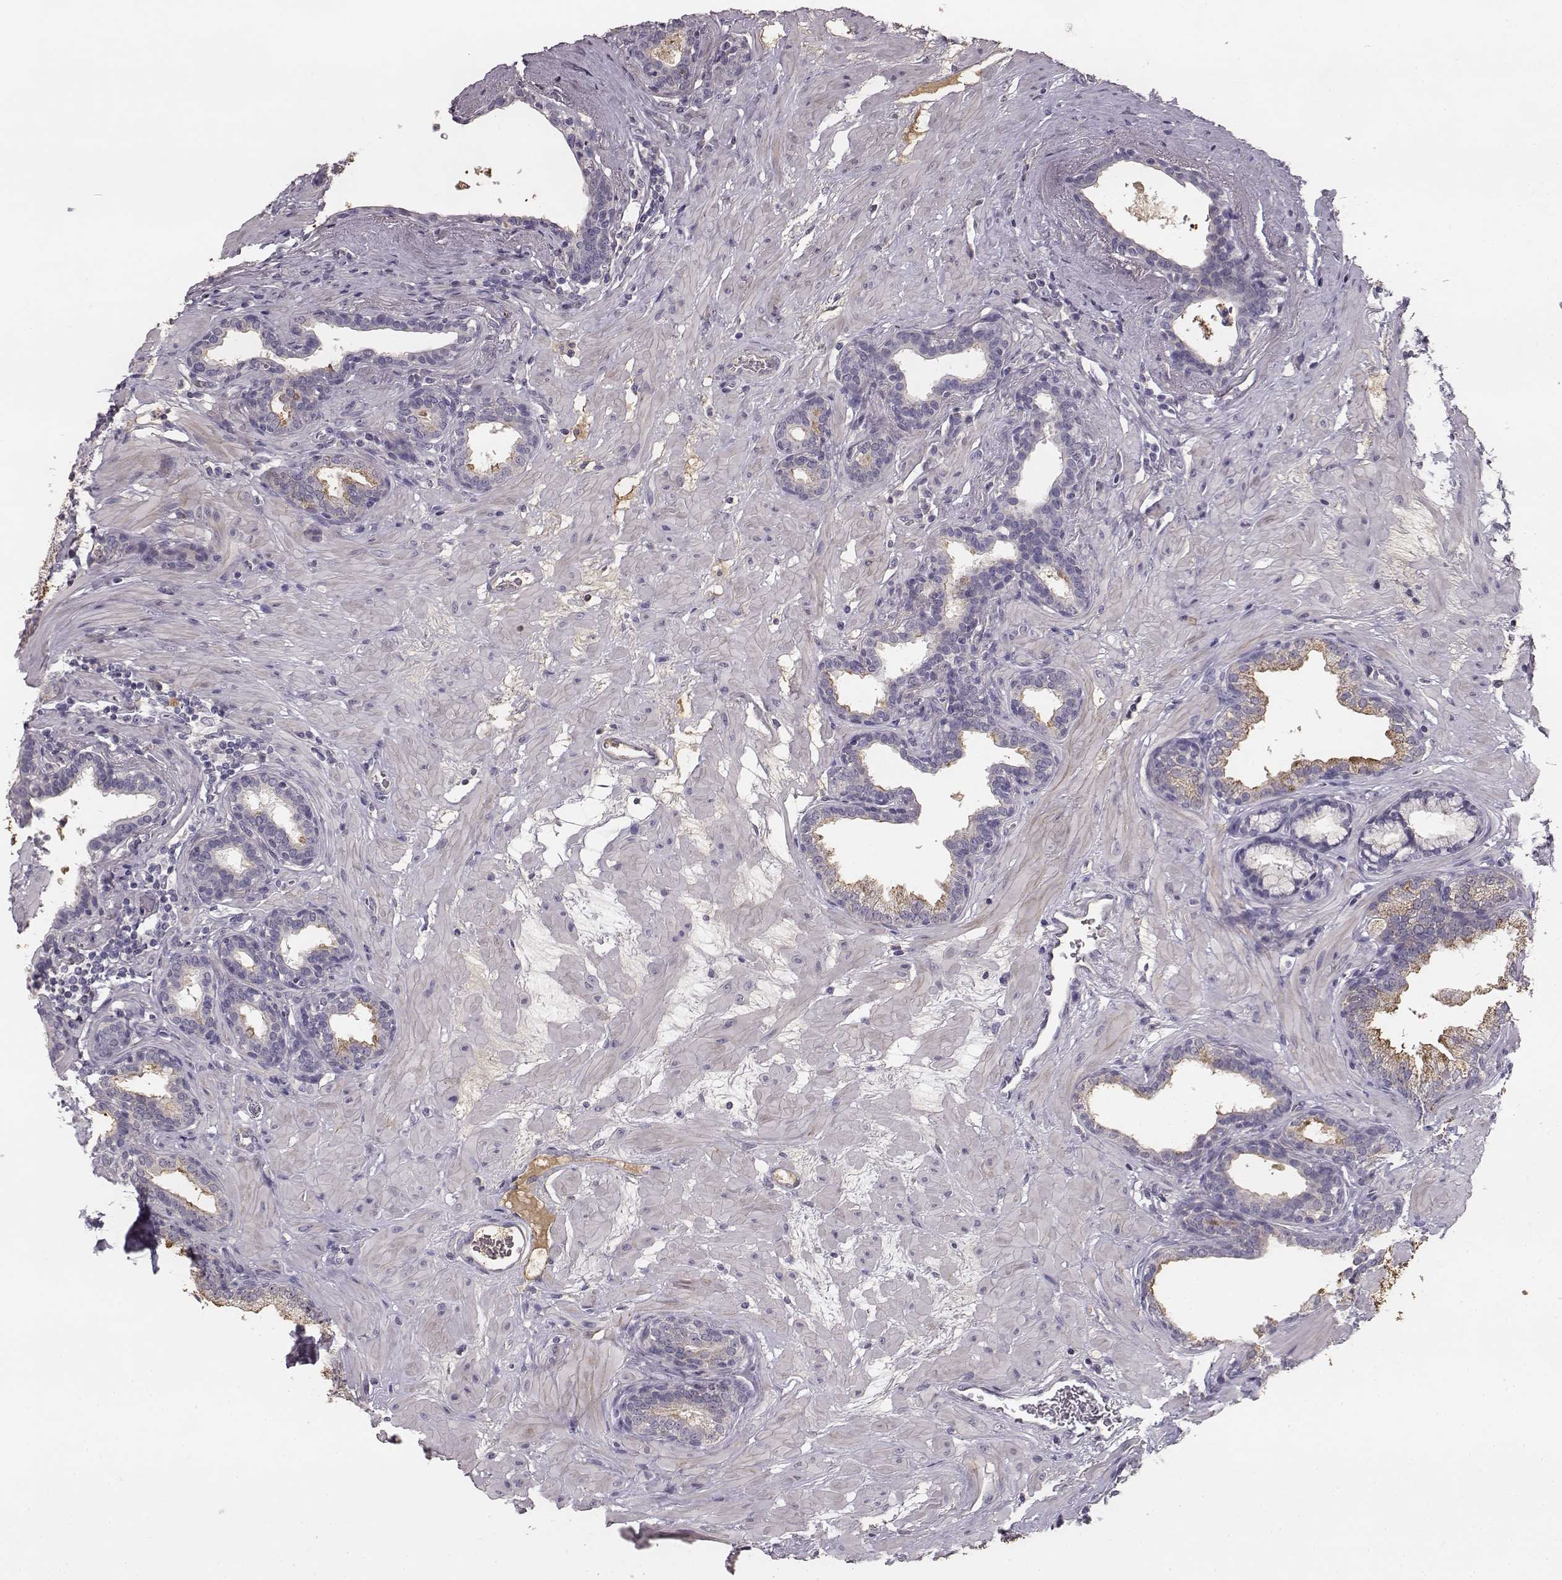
{"staining": {"intensity": "weak", "quantity": "<25%", "location": "cytoplasmic/membranous"}, "tissue": "prostate", "cell_type": "Glandular cells", "image_type": "normal", "snomed": [{"axis": "morphology", "description": "Normal tissue, NOS"}, {"axis": "topography", "description": "Prostate"}], "caption": "IHC micrograph of normal prostate: human prostate stained with DAB (3,3'-diaminobenzidine) reveals no significant protein expression in glandular cells.", "gene": "YJEFN3", "patient": {"sex": "male", "age": 37}}